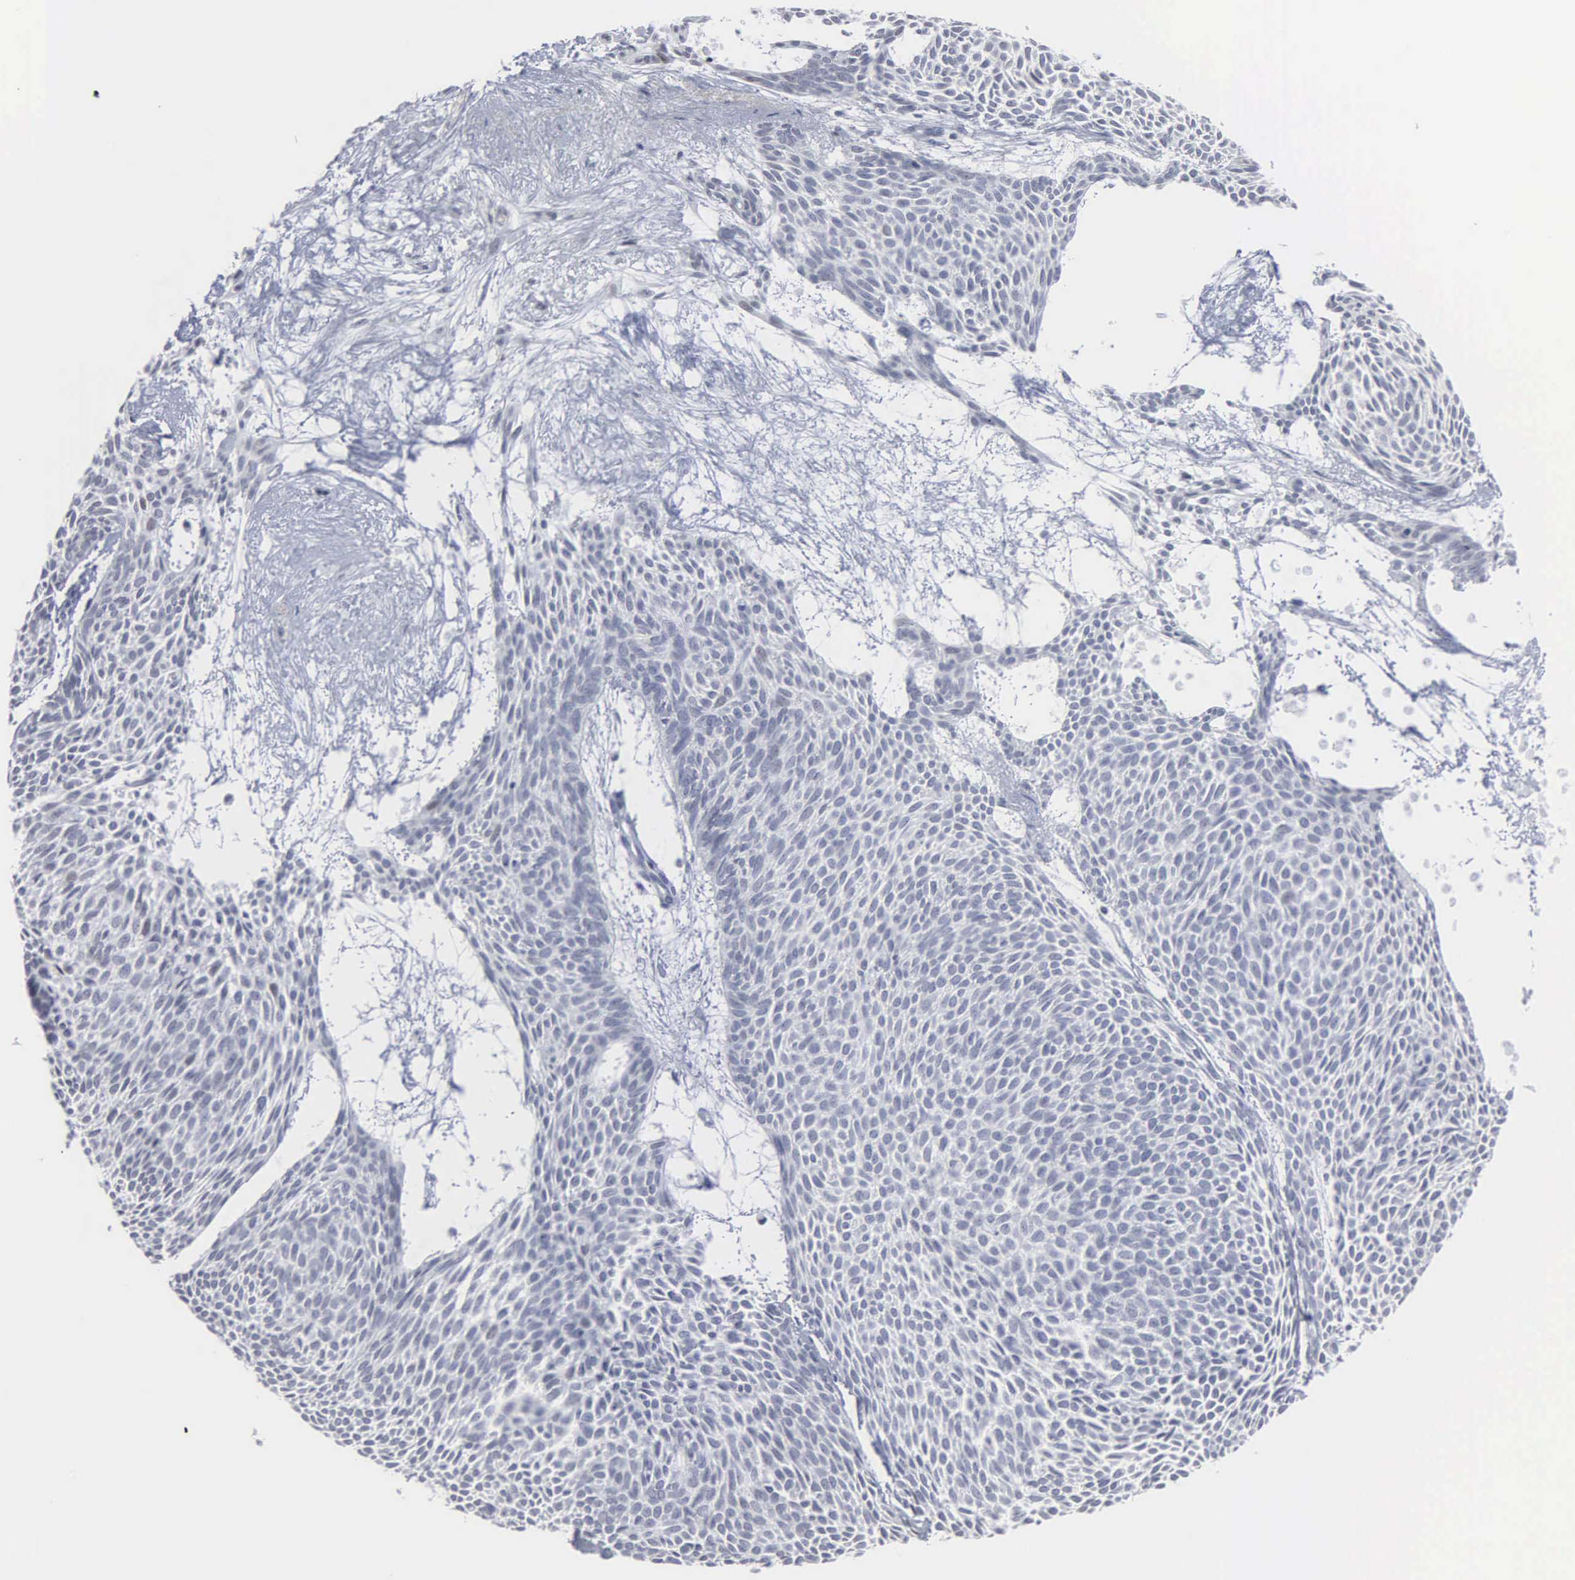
{"staining": {"intensity": "negative", "quantity": "none", "location": "none"}, "tissue": "skin cancer", "cell_type": "Tumor cells", "image_type": "cancer", "snomed": [{"axis": "morphology", "description": "Basal cell carcinoma"}, {"axis": "topography", "description": "Skin"}], "caption": "This is a image of IHC staining of basal cell carcinoma (skin), which shows no positivity in tumor cells.", "gene": "SPIN3", "patient": {"sex": "male", "age": 84}}